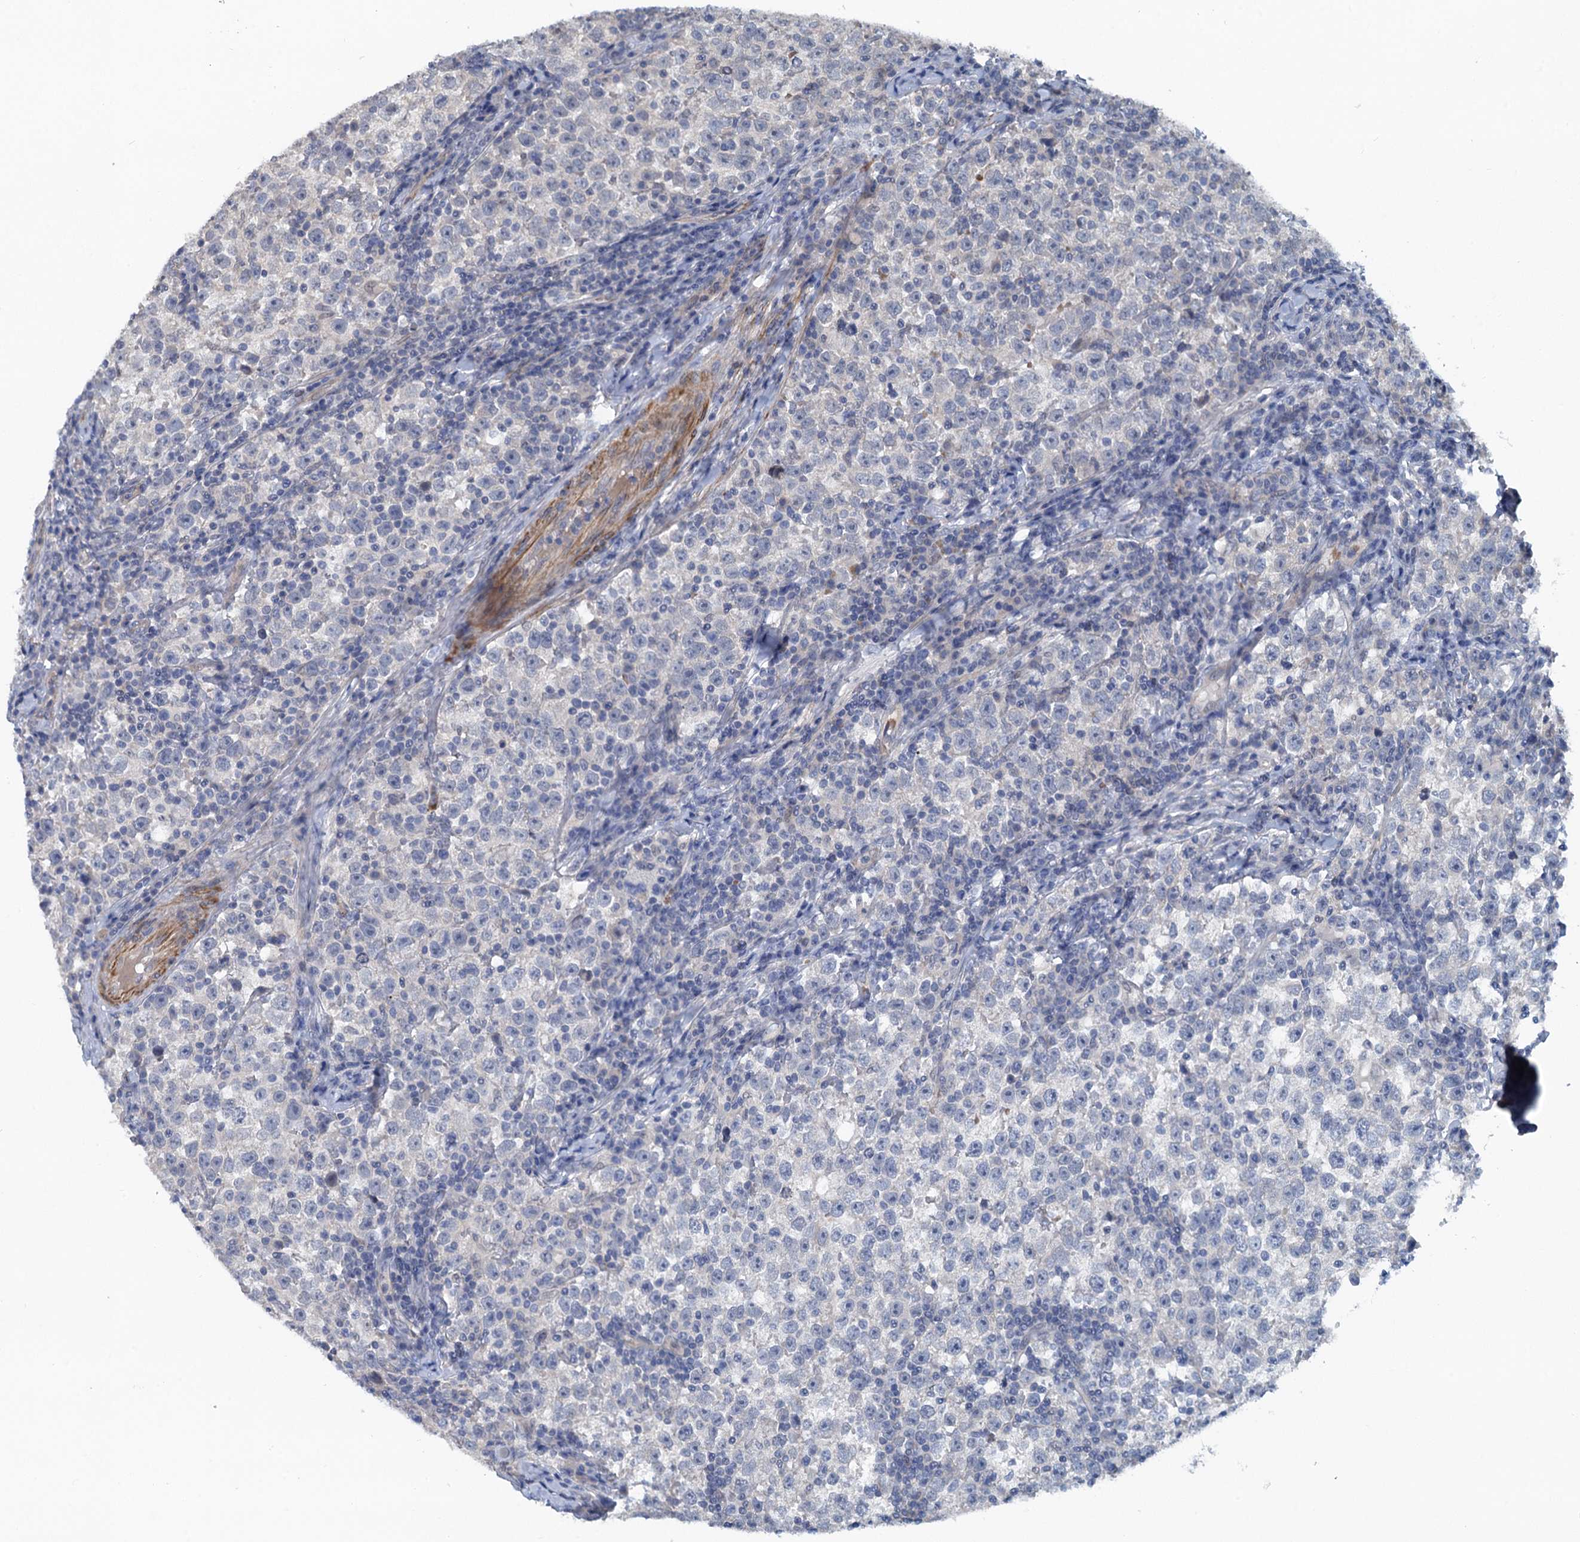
{"staining": {"intensity": "negative", "quantity": "none", "location": "none"}, "tissue": "testis cancer", "cell_type": "Tumor cells", "image_type": "cancer", "snomed": [{"axis": "morphology", "description": "Normal tissue, NOS"}, {"axis": "morphology", "description": "Seminoma, NOS"}, {"axis": "topography", "description": "Testis"}], "caption": "IHC of human testis seminoma exhibits no expression in tumor cells. (DAB immunohistochemistry (IHC) visualized using brightfield microscopy, high magnification).", "gene": "MYO16", "patient": {"sex": "male", "age": 43}}